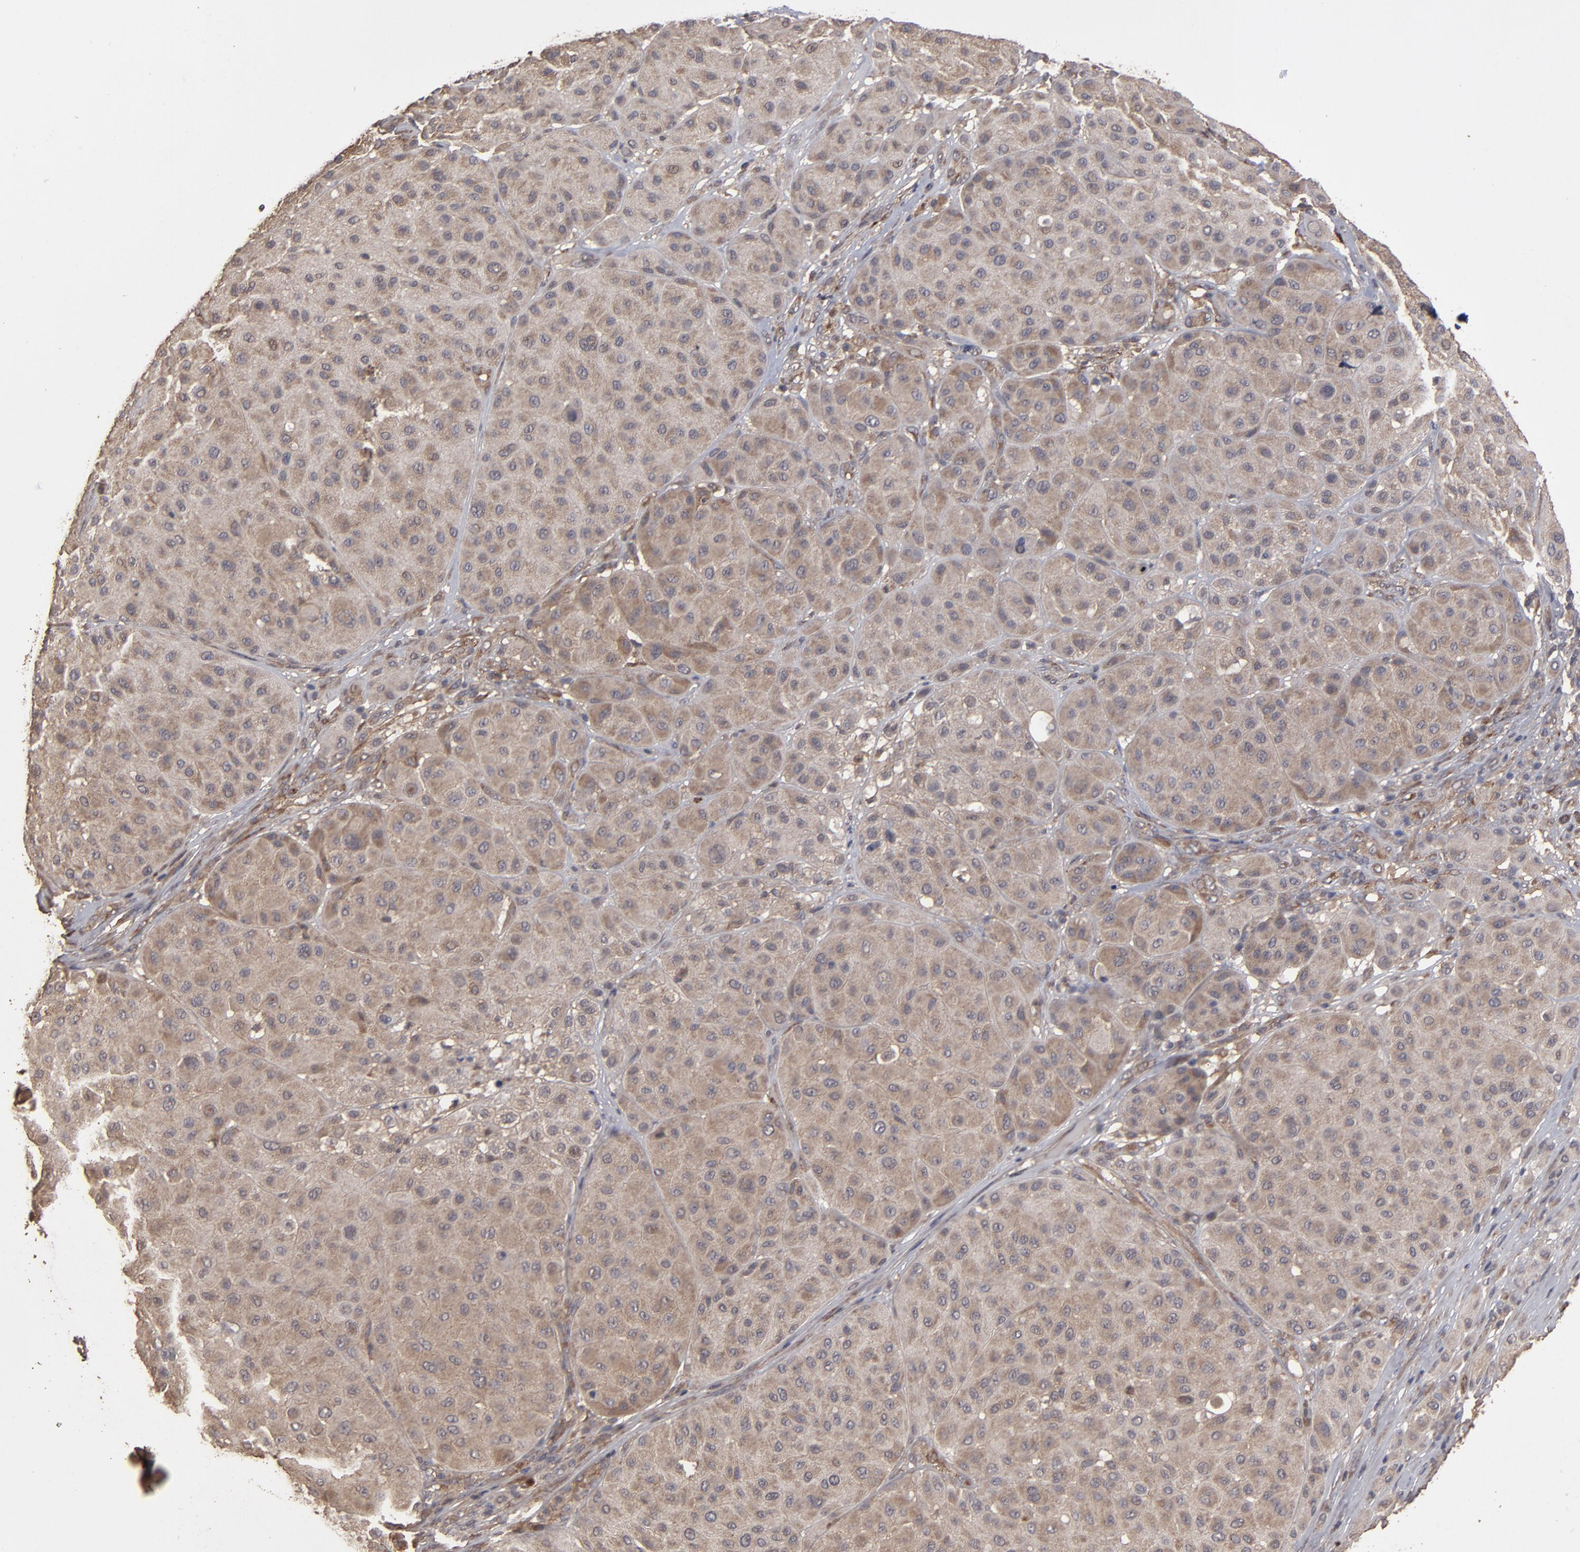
{"staining": {"intensity": "weak", "quantity": ">75%", "location": "cytoplasmic/membranous"}, "tissue": "melanoma", "cell_type": "Tumor cells", "image_type": "cancer", "snomed": [{"axis": "morphology", "description": "Normal tissue, NOS"}, {"axis": "morphology", "description": "Malignant melanoma, Metastatic site"}, {"axis": "topography", "description": "Skin"}], "caption": "Tumor cells show low levels of weak cytoplasmic/membranous staining in about >75% of cells in melanoma.", "gene": "MMP2", "patient": {"sex": "male", "age": 41}}